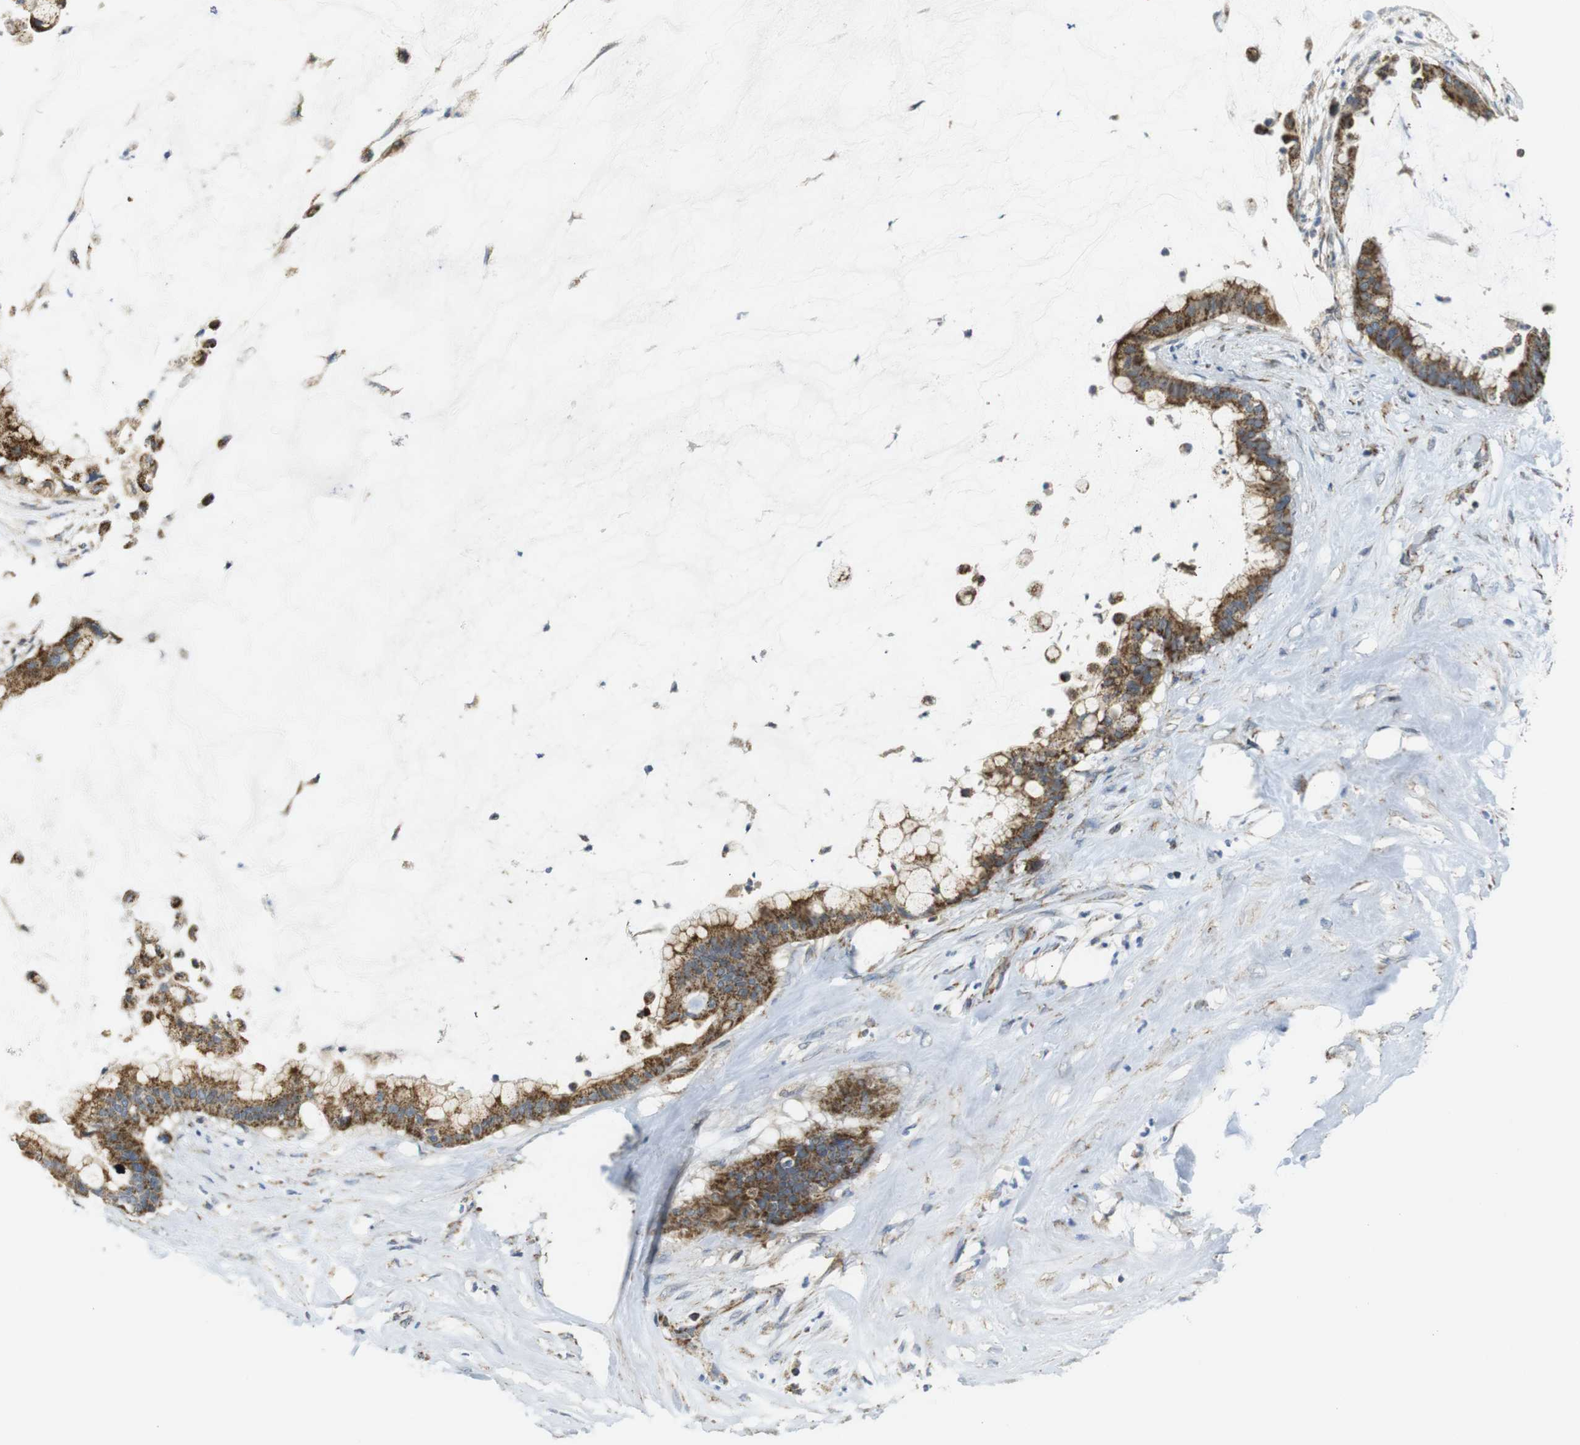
{"staining": {"intensity": "moderate", "quantity": ">75%", "location": "cytoplasmic/membranous"}, "tissue": "pancreatic cancer", "cell_type": "Tumor cells", "image_type": "cancer", "snomed": [{"axis": "morphology", "description": "Adenocarcinoma, NOS"}, {"axis": "topography", "description": "Pancreas"}], "caption": "DAB immunohistochemical staining of pancreatic cancer shows moderate cytoplasmic/membranous protein expression in about >75% of tumor cells.", "gene": "CALHM2", "patient": {"sex": "male", "age": 41}}